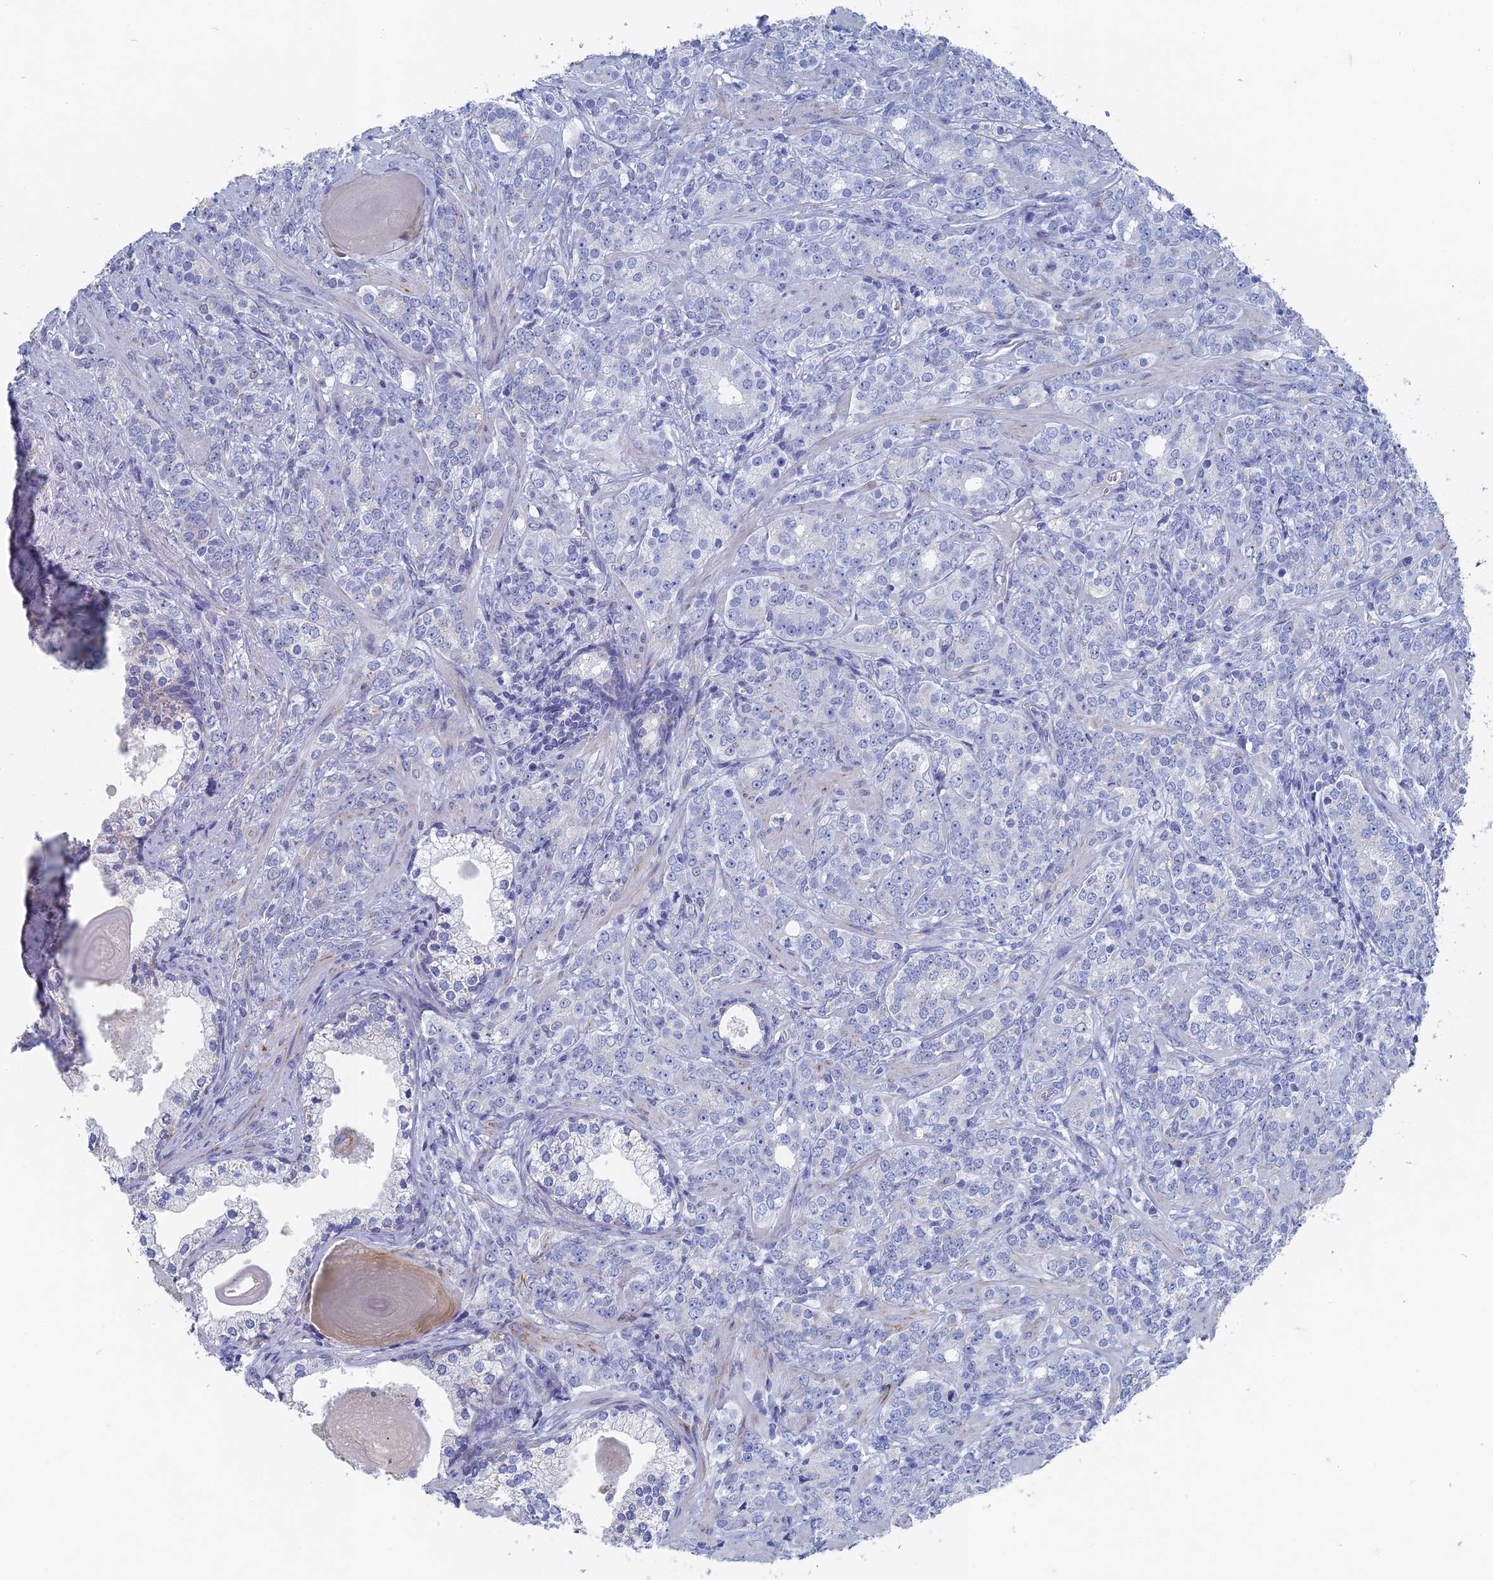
{"staining": {"intensity": "negative", "quantity": "none", "location": "none"}, "tissue": "prostate cancer", "cell_type": "Tumor cells", "image_type": "cancer", "snomed": [{"axis": "morphology", "description": "Adenocarcinoma, High grade"}, {"axis": "topography", "description": "Prostate"}], "caption": "High power microscopy histopathology image of an immunohistochemistry image of prostate high-grade adenocarcinoma, revealing no significant staining in tumor cells. The staining is performed using DAB brown chromogen with nuclei counter-stained in using hematoxylin.", "gene": "HIGD1A", "patient": {"sex": "male", "age": 64}}